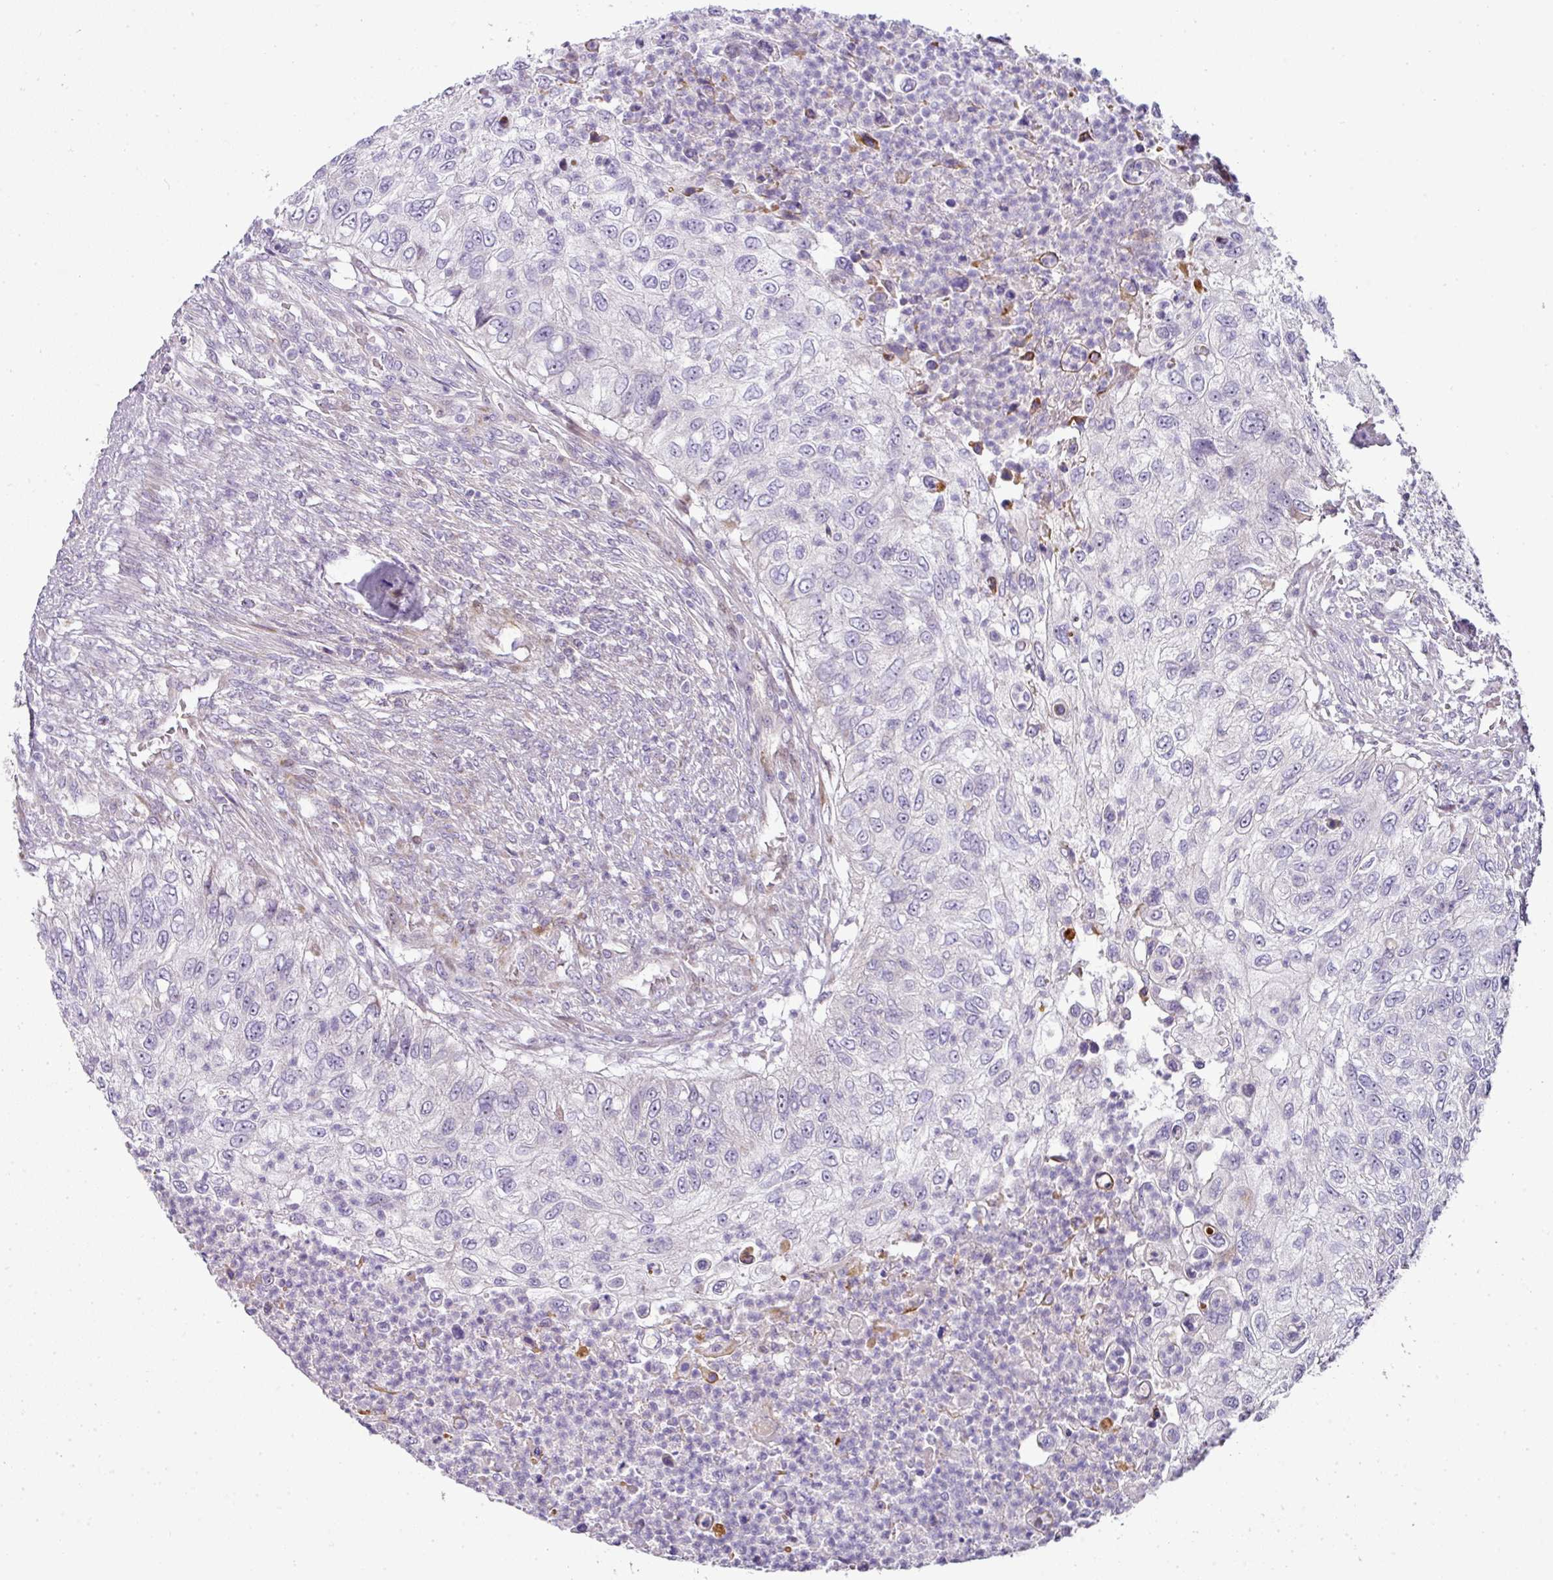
{"staining": {"intensity": "negative", "quantity": "none", "location": "none"}, "tissue": "urothelial cancer", "cell_type": "Tumor cells", "image_type": "cancer", "snomed": [{"axis": "morphology", "description": "Urothelial carcinoma, High grade"}, {"axis": "topography", "description": "Urinary bladder"}], "caption": "IHC image of urothelial cancer stained for a protein (brown), which reveals no positivity in tumor cells.", "gene": "ATP6V1F", "patient": {"sex": "female", "age": 60}}